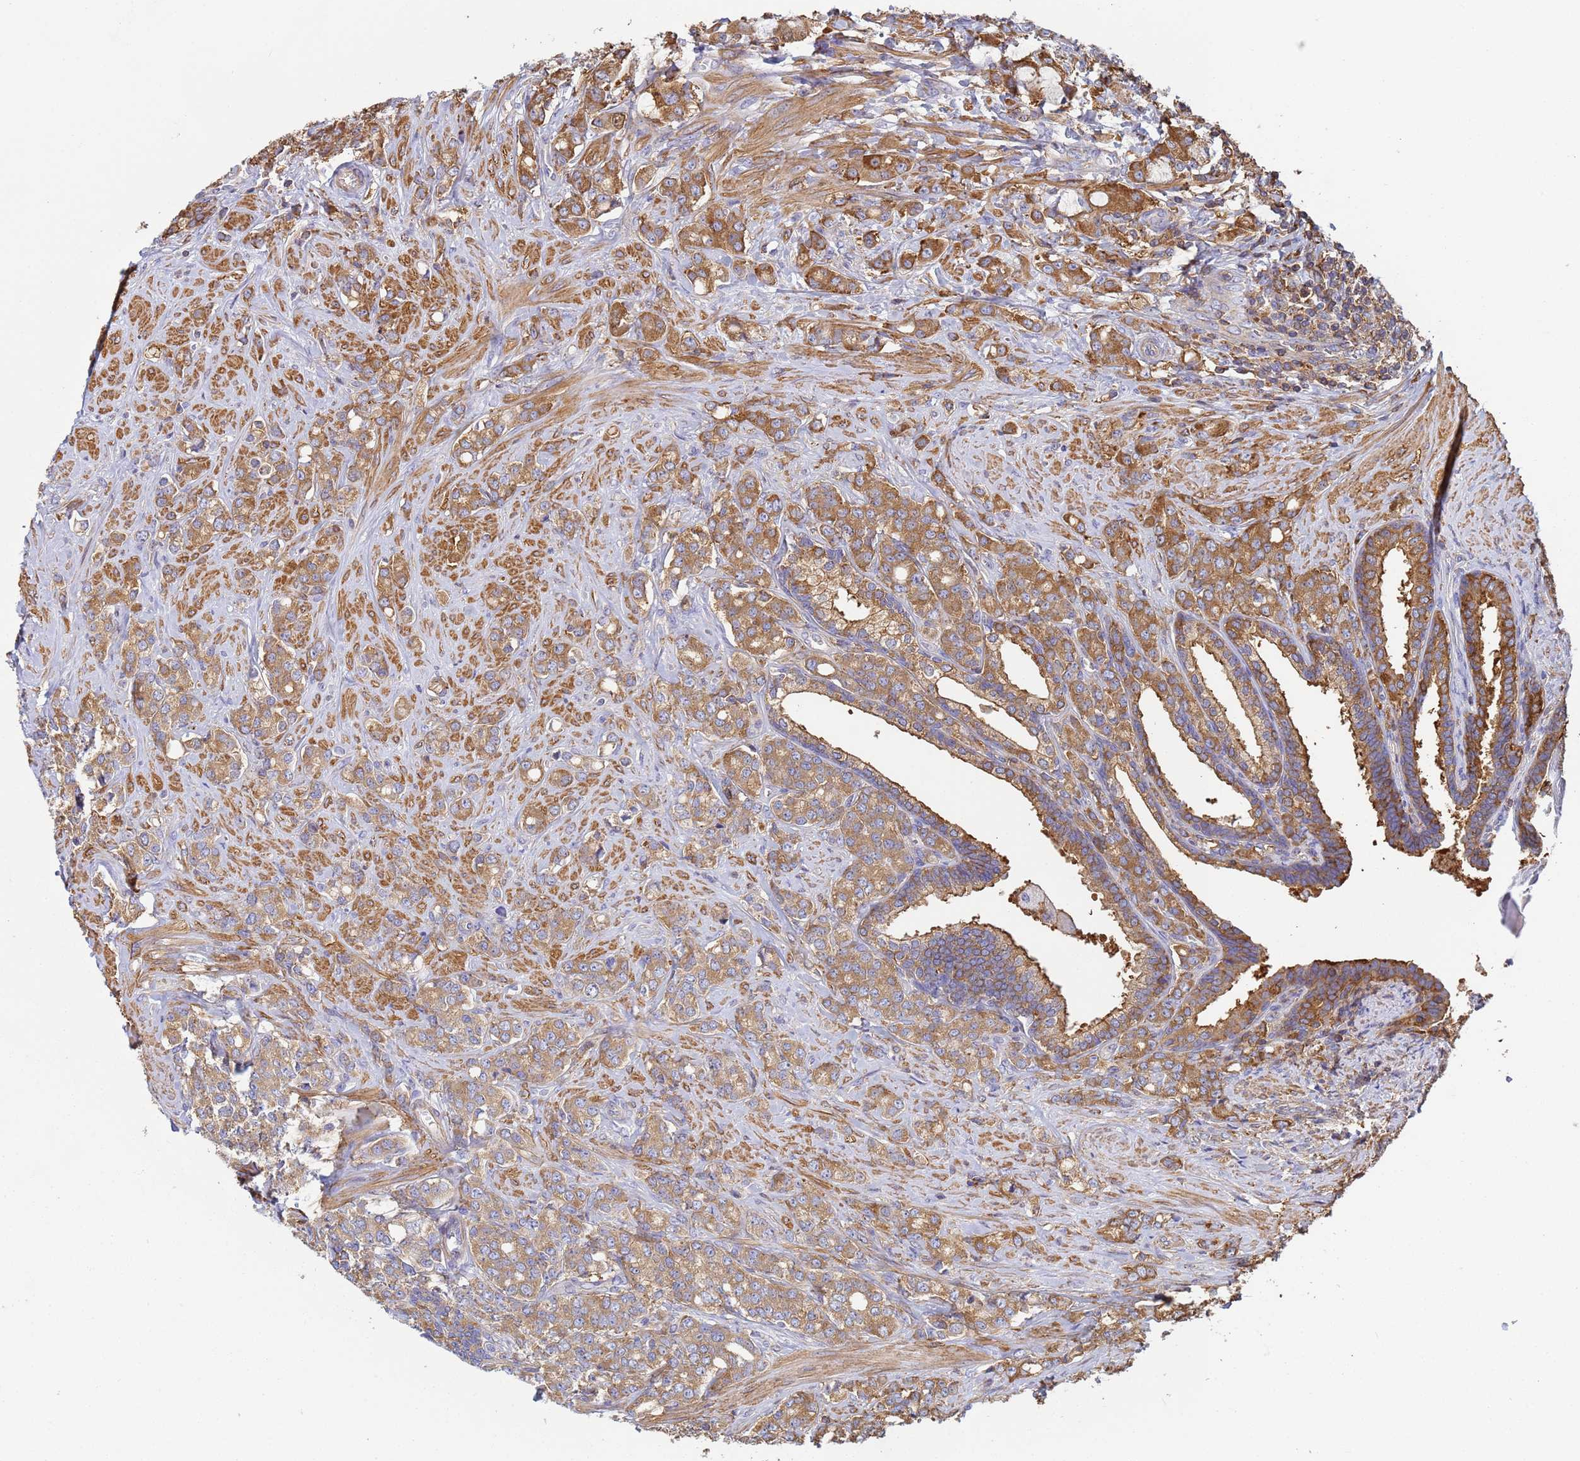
{"staining": {"intensity": "moderate", "quantity": ">75%", "location": "cytoplasmic/membranous"}, "tissue": "prostate cancer", "cell_type": "Tumor cells", "image_type": "cancer", "snomed": [{"axis": "morphology", "description": "Adenocarcinoma, High grade"}, {"axis": "topography", "description": "Prostate"}], "caption": "Protein staining of prostate adenocarcinoma (high-grade) tissue displays moderate cytoplasmic/membranous expression in about >75% of tumor cells. (IHC, brightfield microscopy, high magnification).", "gene": "ZNG1B", "patient": {"sex": "male", "age": 62}}